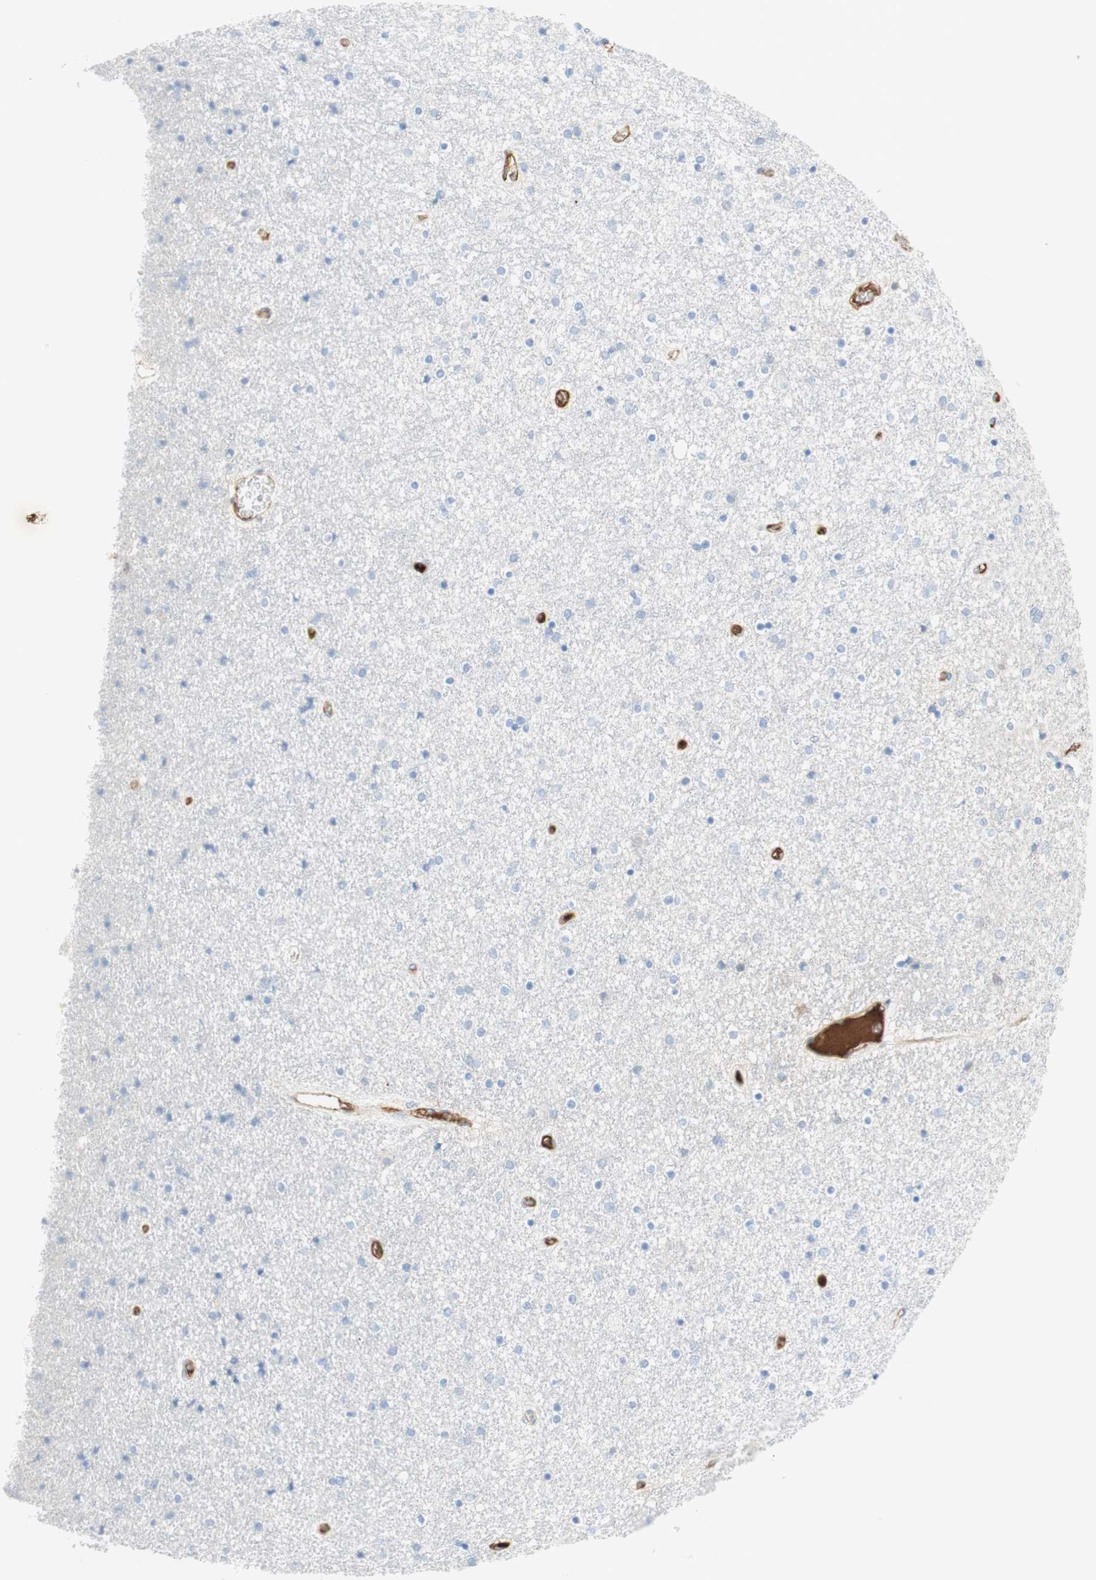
{"staining": {"intensity": "strong", "quantity": "<25%", "location": "nuclear"}, "tissue": "caudate", "cell_type": "Glial cells", "image_type": "normal", "snomed": [{"axis": "morphology", "description": "Normal tissue, NOS"}, {"axis": "topography", "description": "Lateral ventricle wall"}], "caption": "A histopathology image showing strong nuclear expression in approximately <25% of glial cells in unremarkable caudate, as visualized by brown immunohistochemical staining.", "gene": "KNG1", "patient": {"sex": "female", "age": 54}}